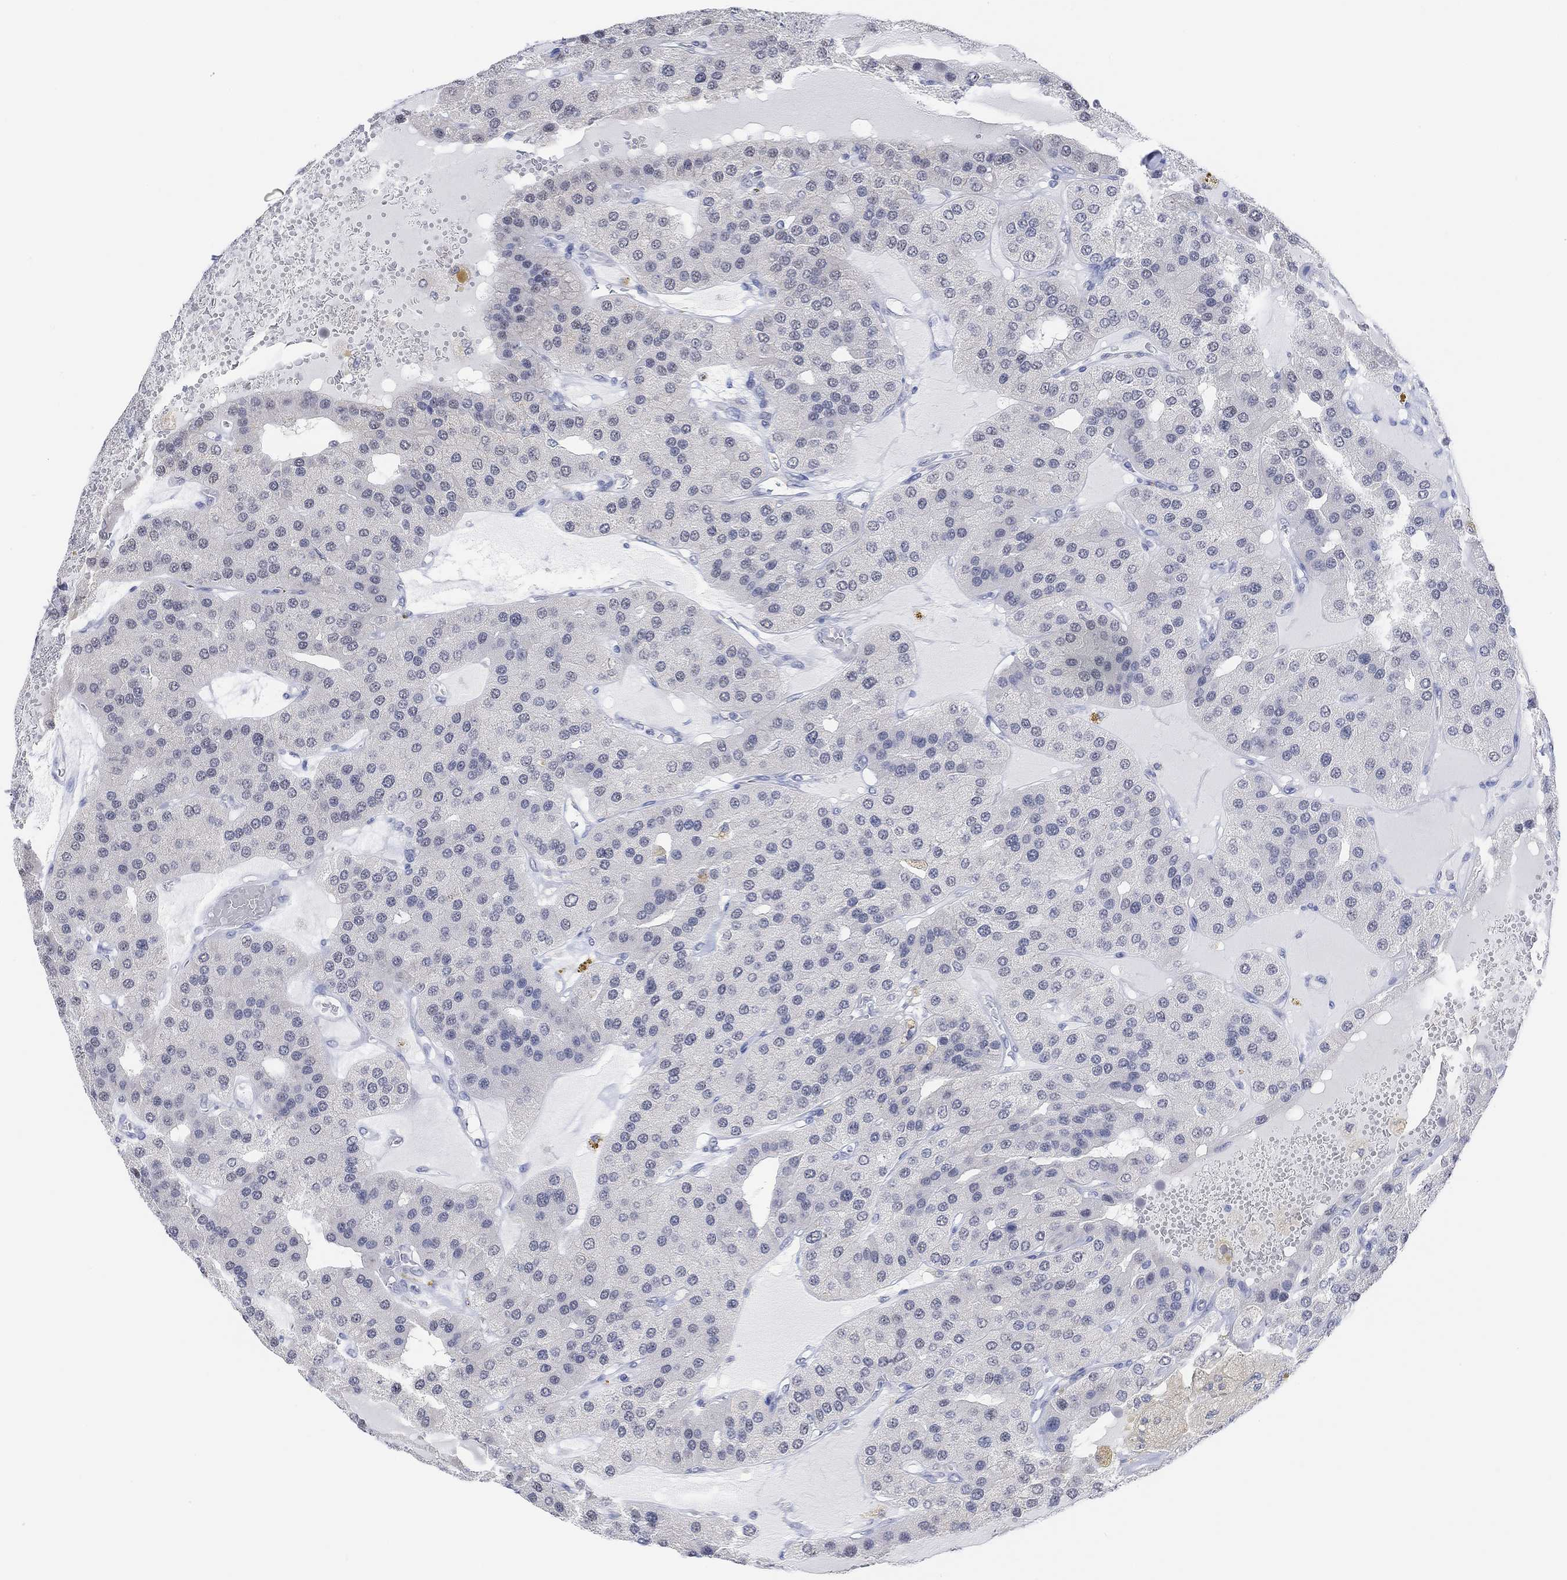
{"staining": {"intensity": "negative", "quantity": "none", "location": "none"}, "tissue": "parathyroid gland", "cell_type": "Glandular cells", "image_type": "normal", "snomed": [{"axis": "morphology", "description": "Normal tissue, NOS"}, {"axis": "morphology", "description": "Adenoma, NOS"}, {"axis": "topography", "description": "Parathyroid gland"}], "caption": "The image shows no significant staining in glandular cells of parathyroid gland.", "gene": "MUC1", "patient": {"sex": "female", "age": 86}}